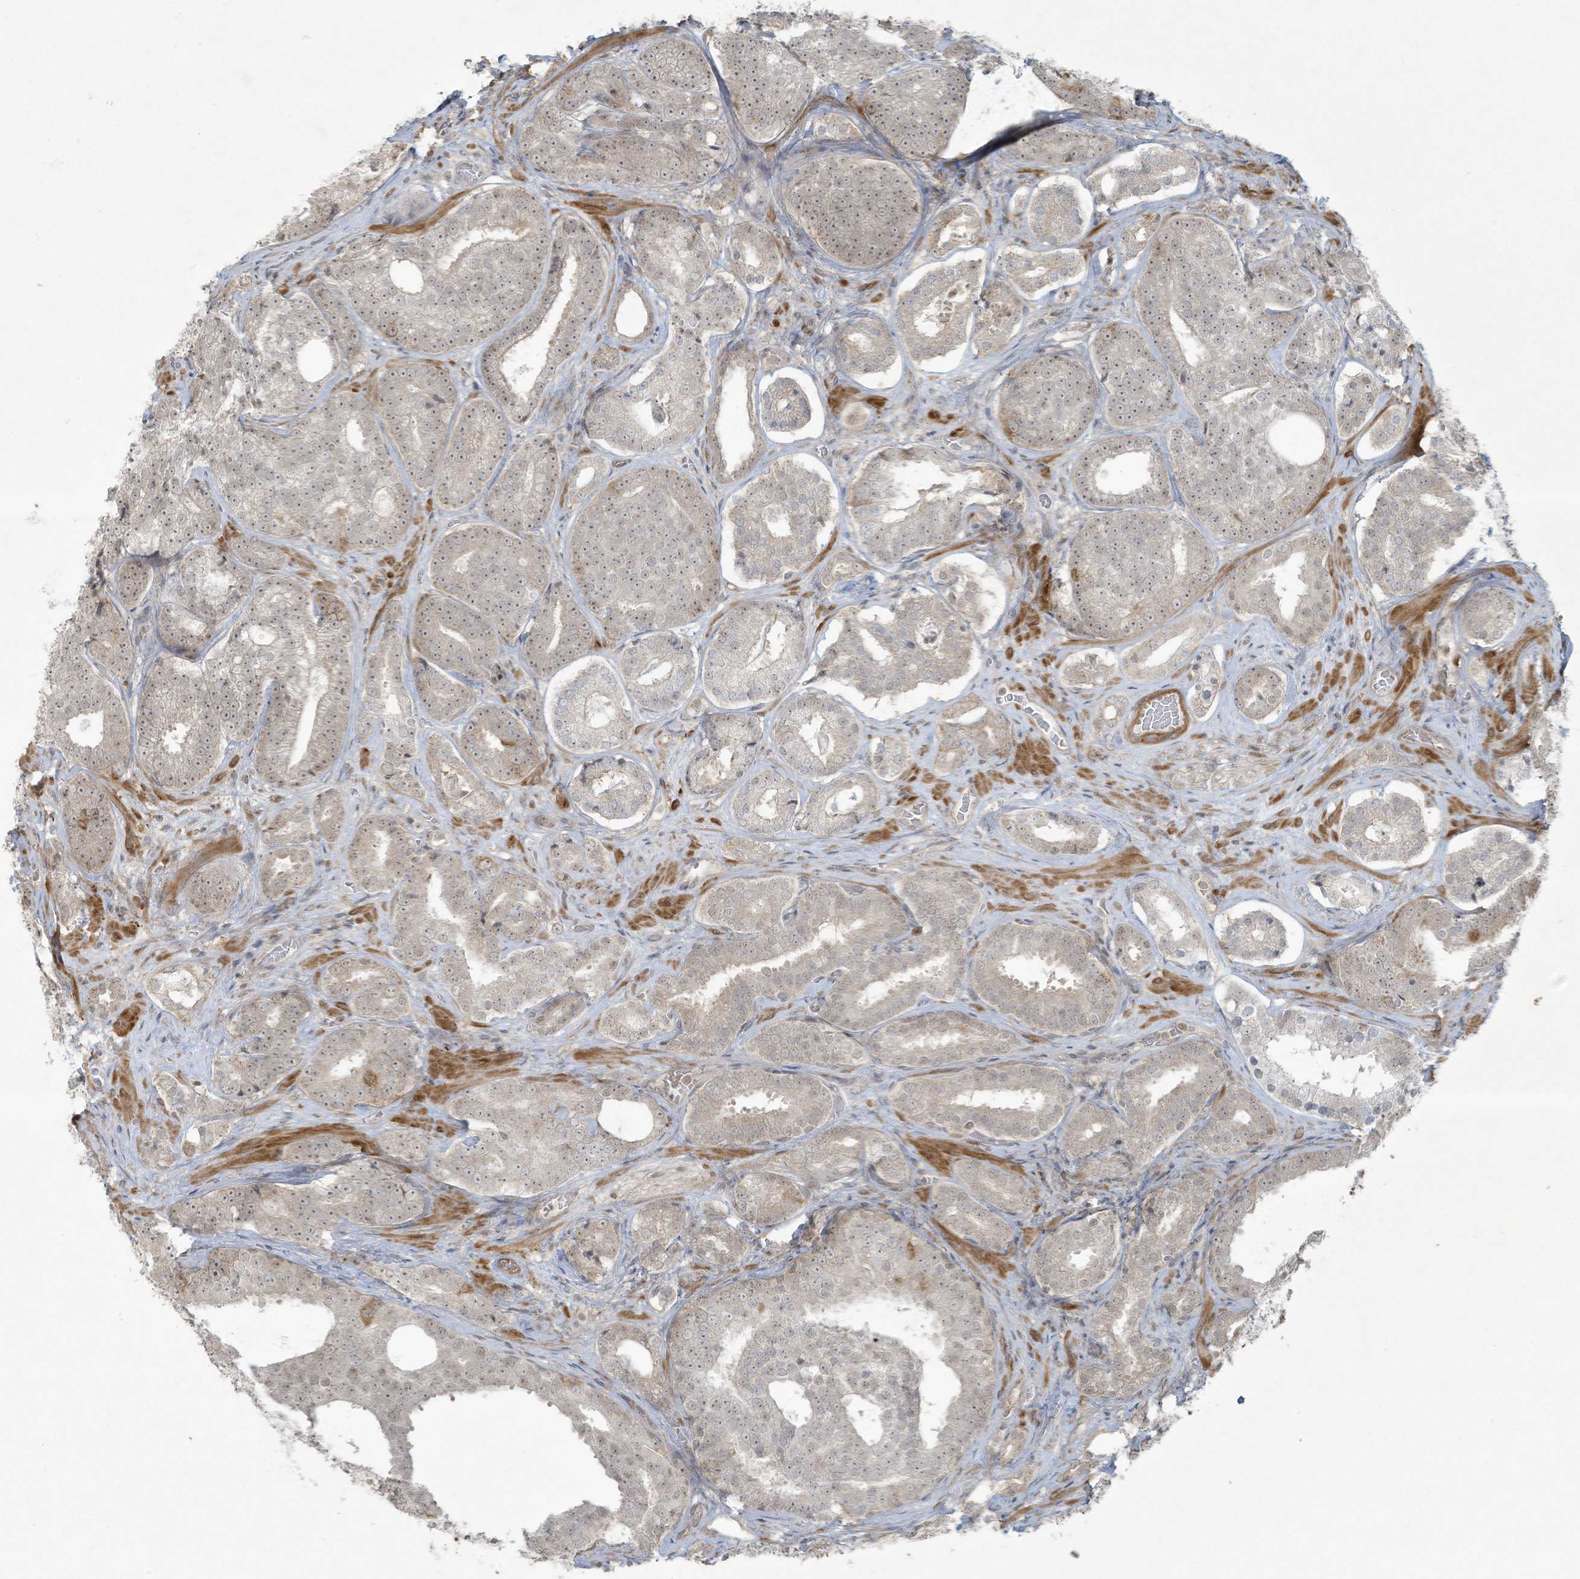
{"staining": {"intensity": "weak", "quantity": "25%-75%", "location": "nuclear"}, "tissue": "prostate cancer", "cell_type": "Tumor cells", "image_type": "cancer", "snomed": [{"axis": "morphology", "description": "Adenocarcinoma, High grade"}, {"axis": "topography", "description": "Prostate"}], "caption": "Protein expression analysis of human adenocarcinoma (high-grade) (prostate) reveals weak nuclear positivity in about 25%-75% of tumor cells. (DAB (3,3'-diaminobenzidine) = brown stain, brightfield microscopy at high magnification).", "gene": "ZNF263", "patient": {"sex": "male", "age": 60}}